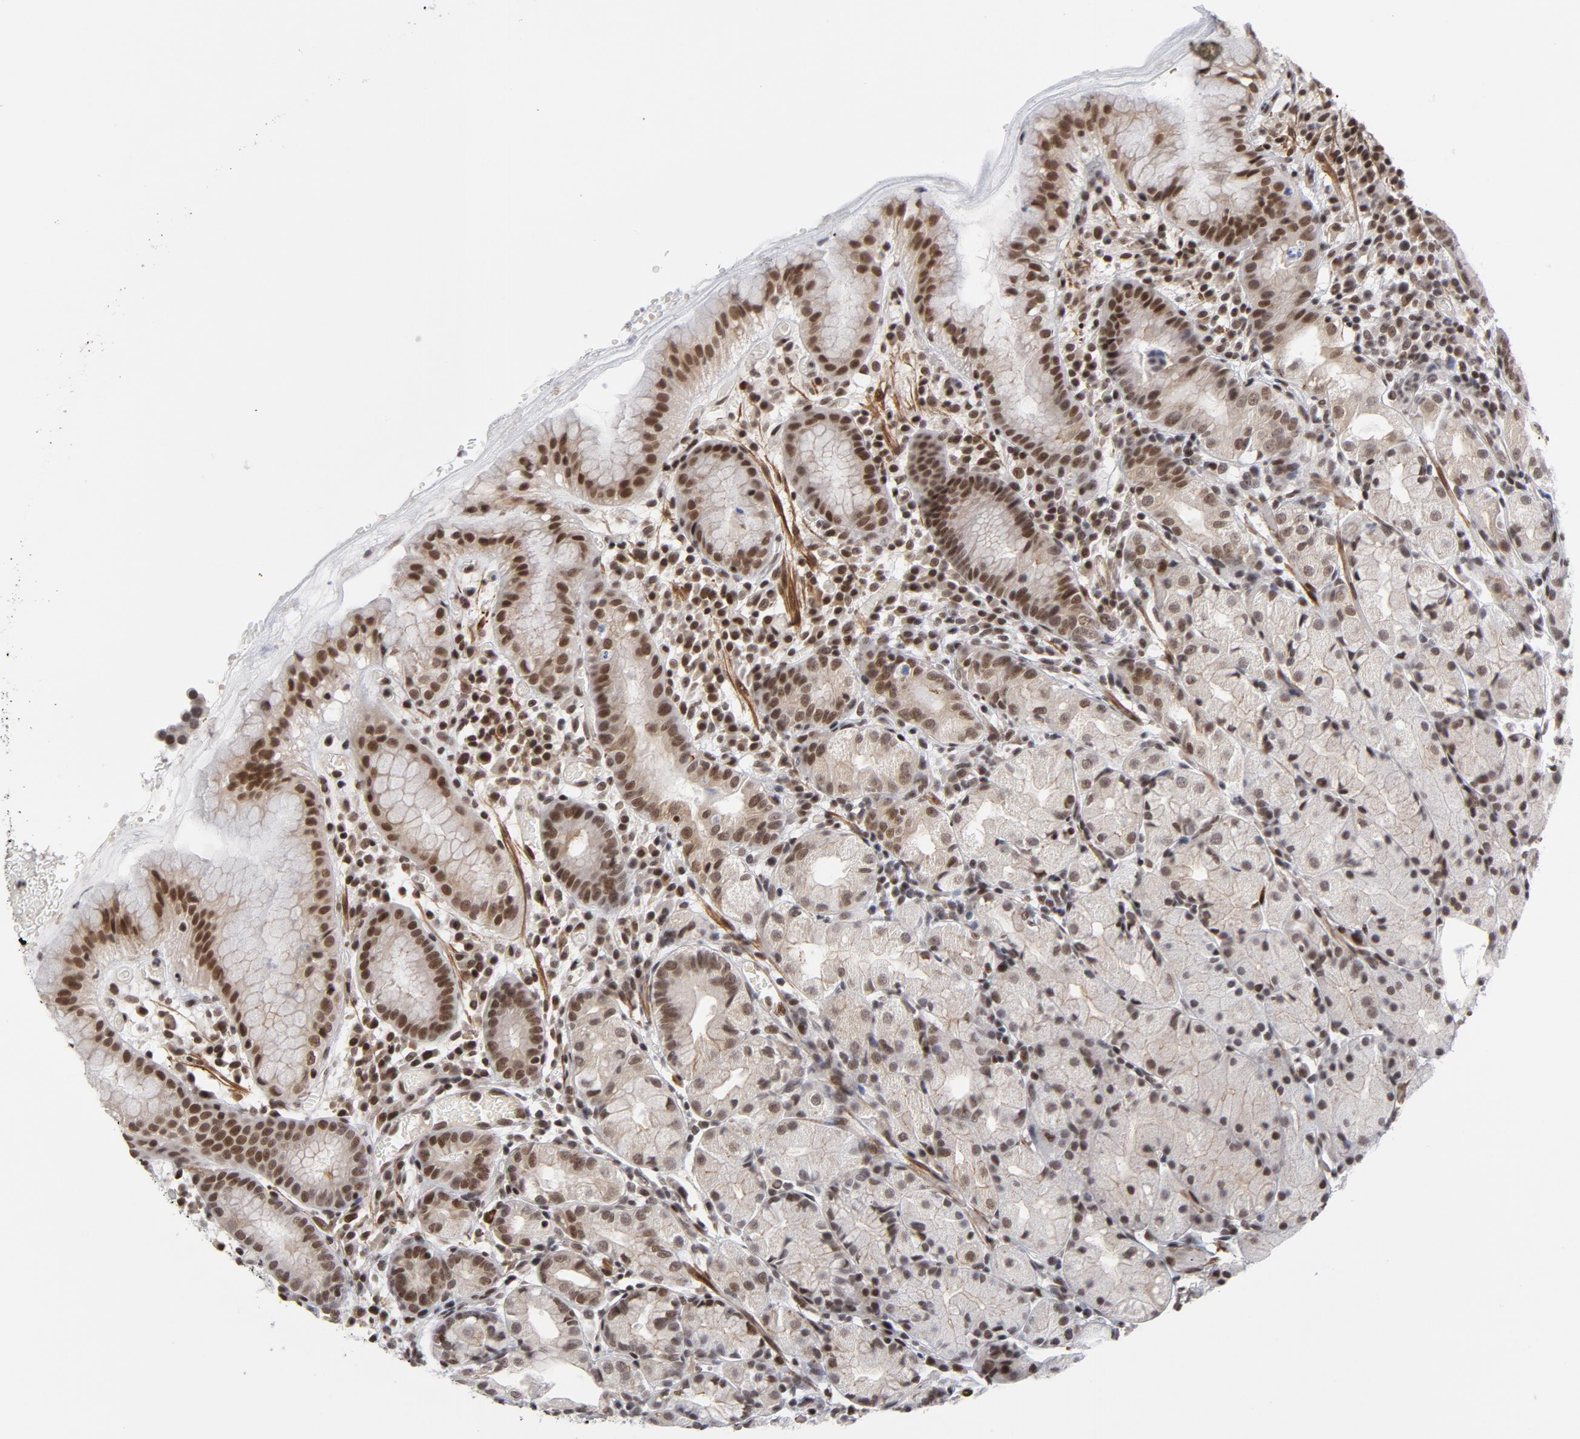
{"staining": {"intensity": "strong", "quantity": ">75%", "location": "nuclear"}, "tissue": "stomach", "cell_type": "Glandular cells", "image_type": "normal", "snomed": [{"axis": "morphology", "description": "Normal tissue, NOS"}, {"axis": "topography", "description": "Stomach"}, {"axis": "topography", "description": "Stomach, lower"}], "caption": "IHC photomicrograph of normal stomach stained for a protein (brown), which exhibits high levels of strong nuclear expression in about >75% of glandular cells.", "gene": "CTCF", "patient": {"sex": "female", "age": 75}}